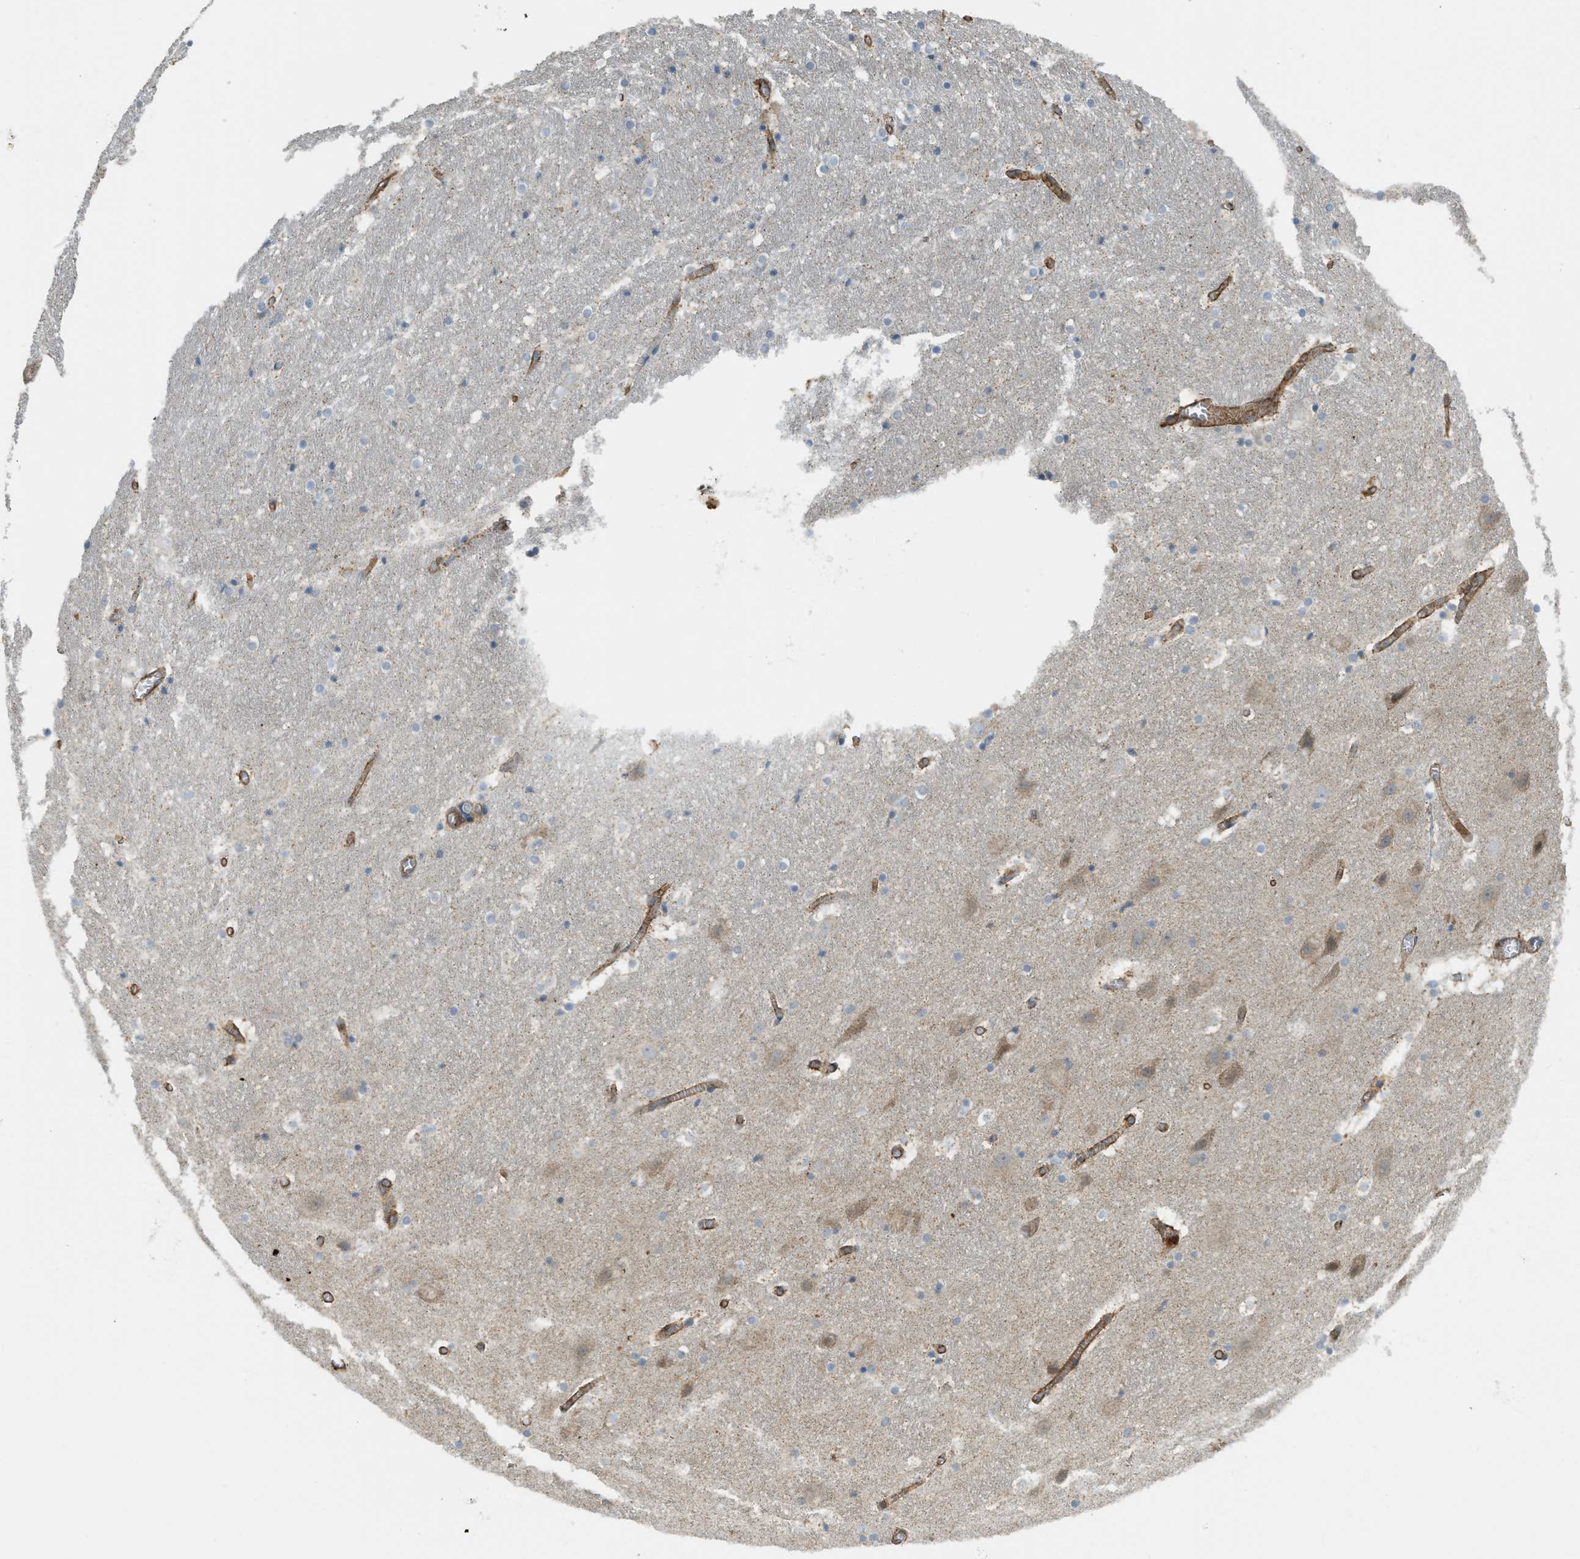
{"staining": {"intensity": "moderate", "quantity": "<25%", "location": "cytoplasmic/membranous"}, "tissue": "hippocampus", "cell_type": "Glial cells", "image_type": "normal", "snomed": [{"axis": "morphology", "description": "Normal tissue, NOS"}, {"axis": "topography", "description": "Hippocampus"}], "caption": "Hippocampus stained with DAB (3,3'-diaminobenzidine) immunohistochemistry (IHC) demonstrates low levels of moderate cytoplasmic/membranous expression in approximately <25% of glial cells.", "gene": "BAG4", "patient": {"sex": "male", "age": 45}}